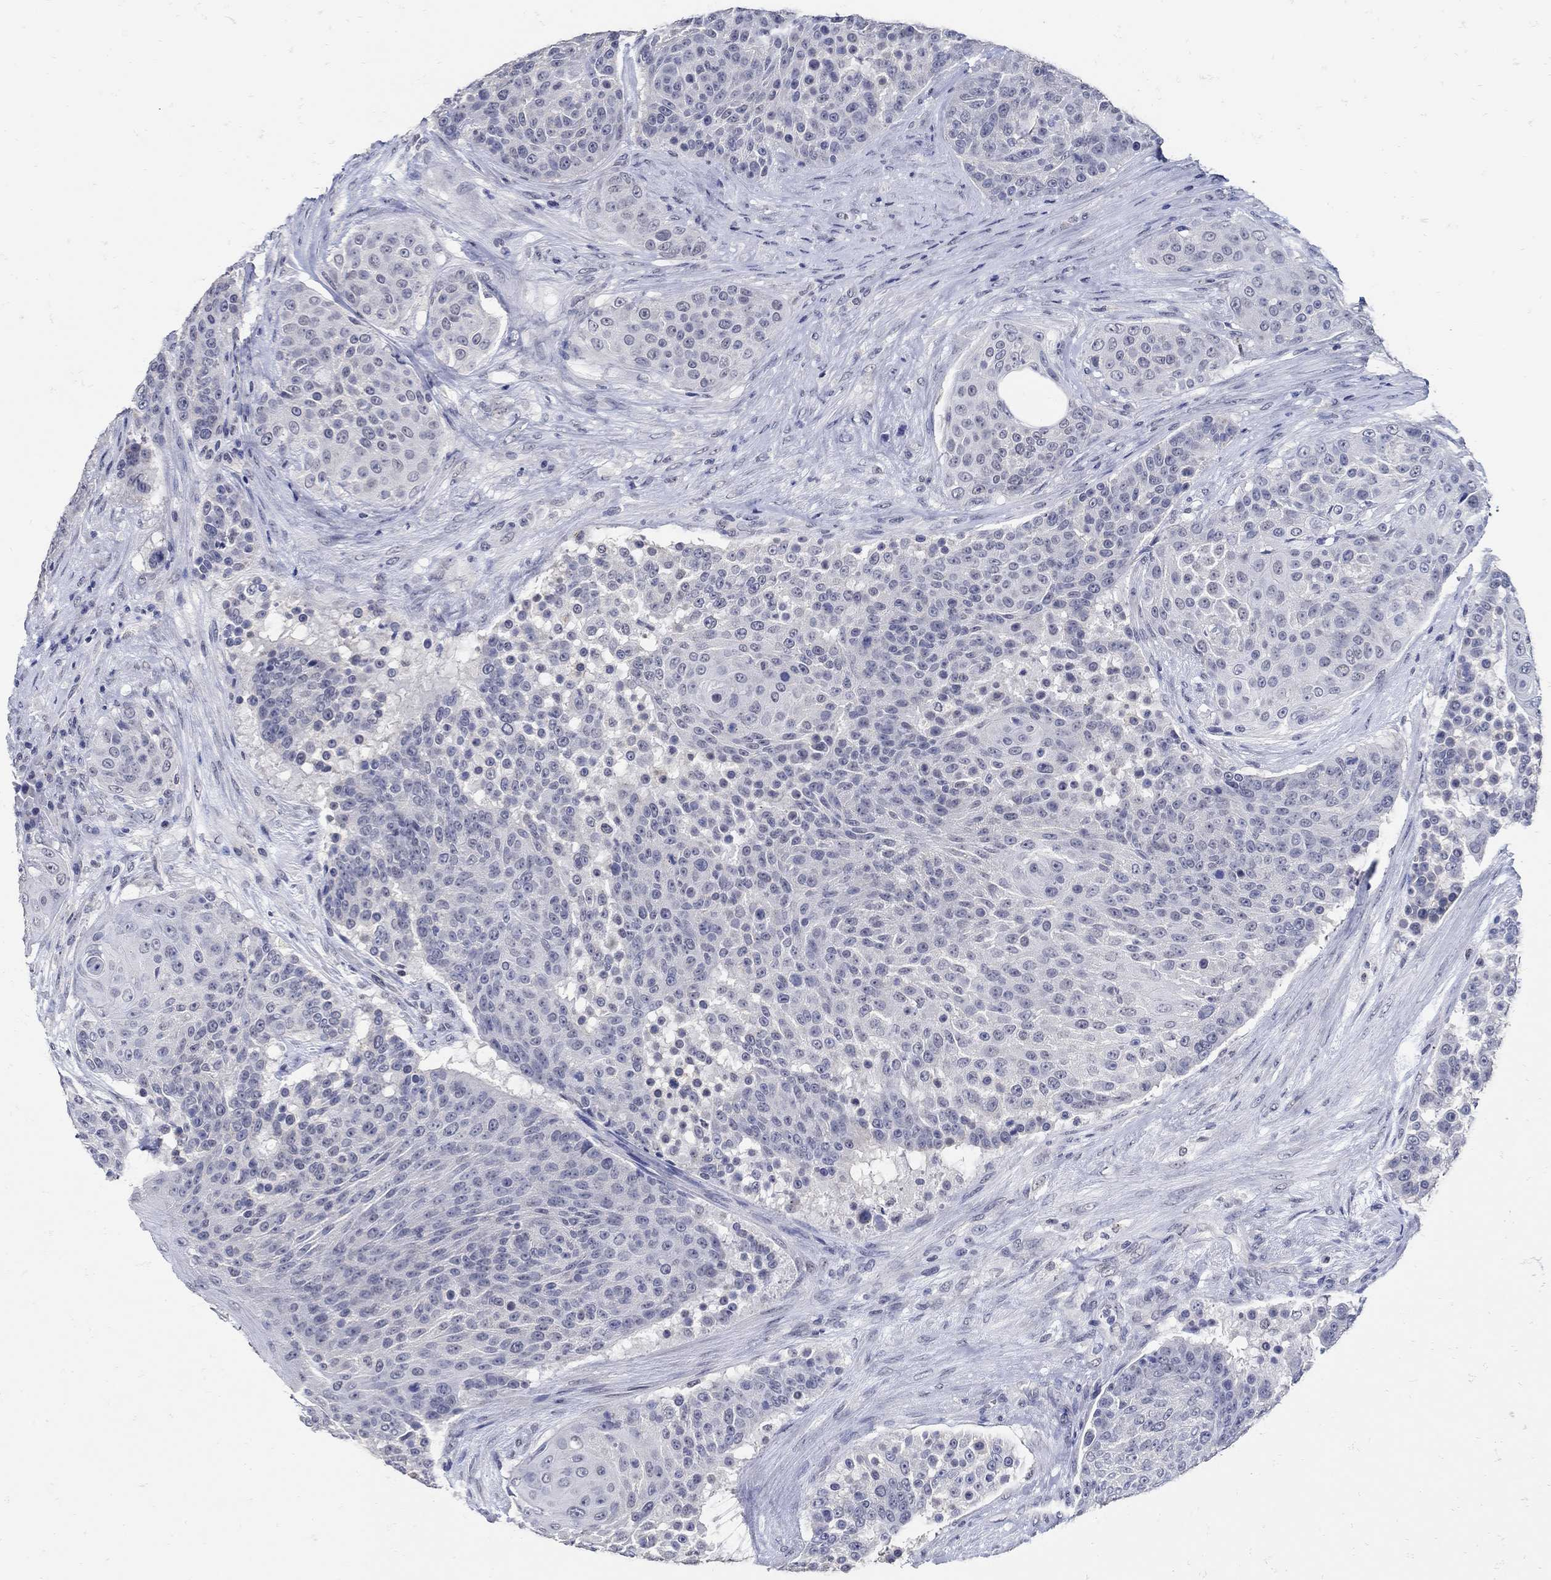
{"staining": {"intensity": "negative", "quantity": "none", "location": "none"}, "tissue": "urothelial cancer", "cell_type": "Tumor cells", "image_type": "cancer", "snomed": [{"axis": "morphology", "description": "Urothelial carcinoma, High grade"}, {"axis": "topography", "description": "Urinary bladder"}], "caption": "A high-resolution histopathology image shows immunohistochemistry staining of urothelial carcinoma (high-grade), which reveals no significant staining in tumor cells. The staining was performed using DAB to visualize the protein expression in brown, while the nuclei were stained in blue with hematoxylin (Magnification: 20x).", "gene": "KCNN3", "patient": {"sex": "female", "age": 63}}